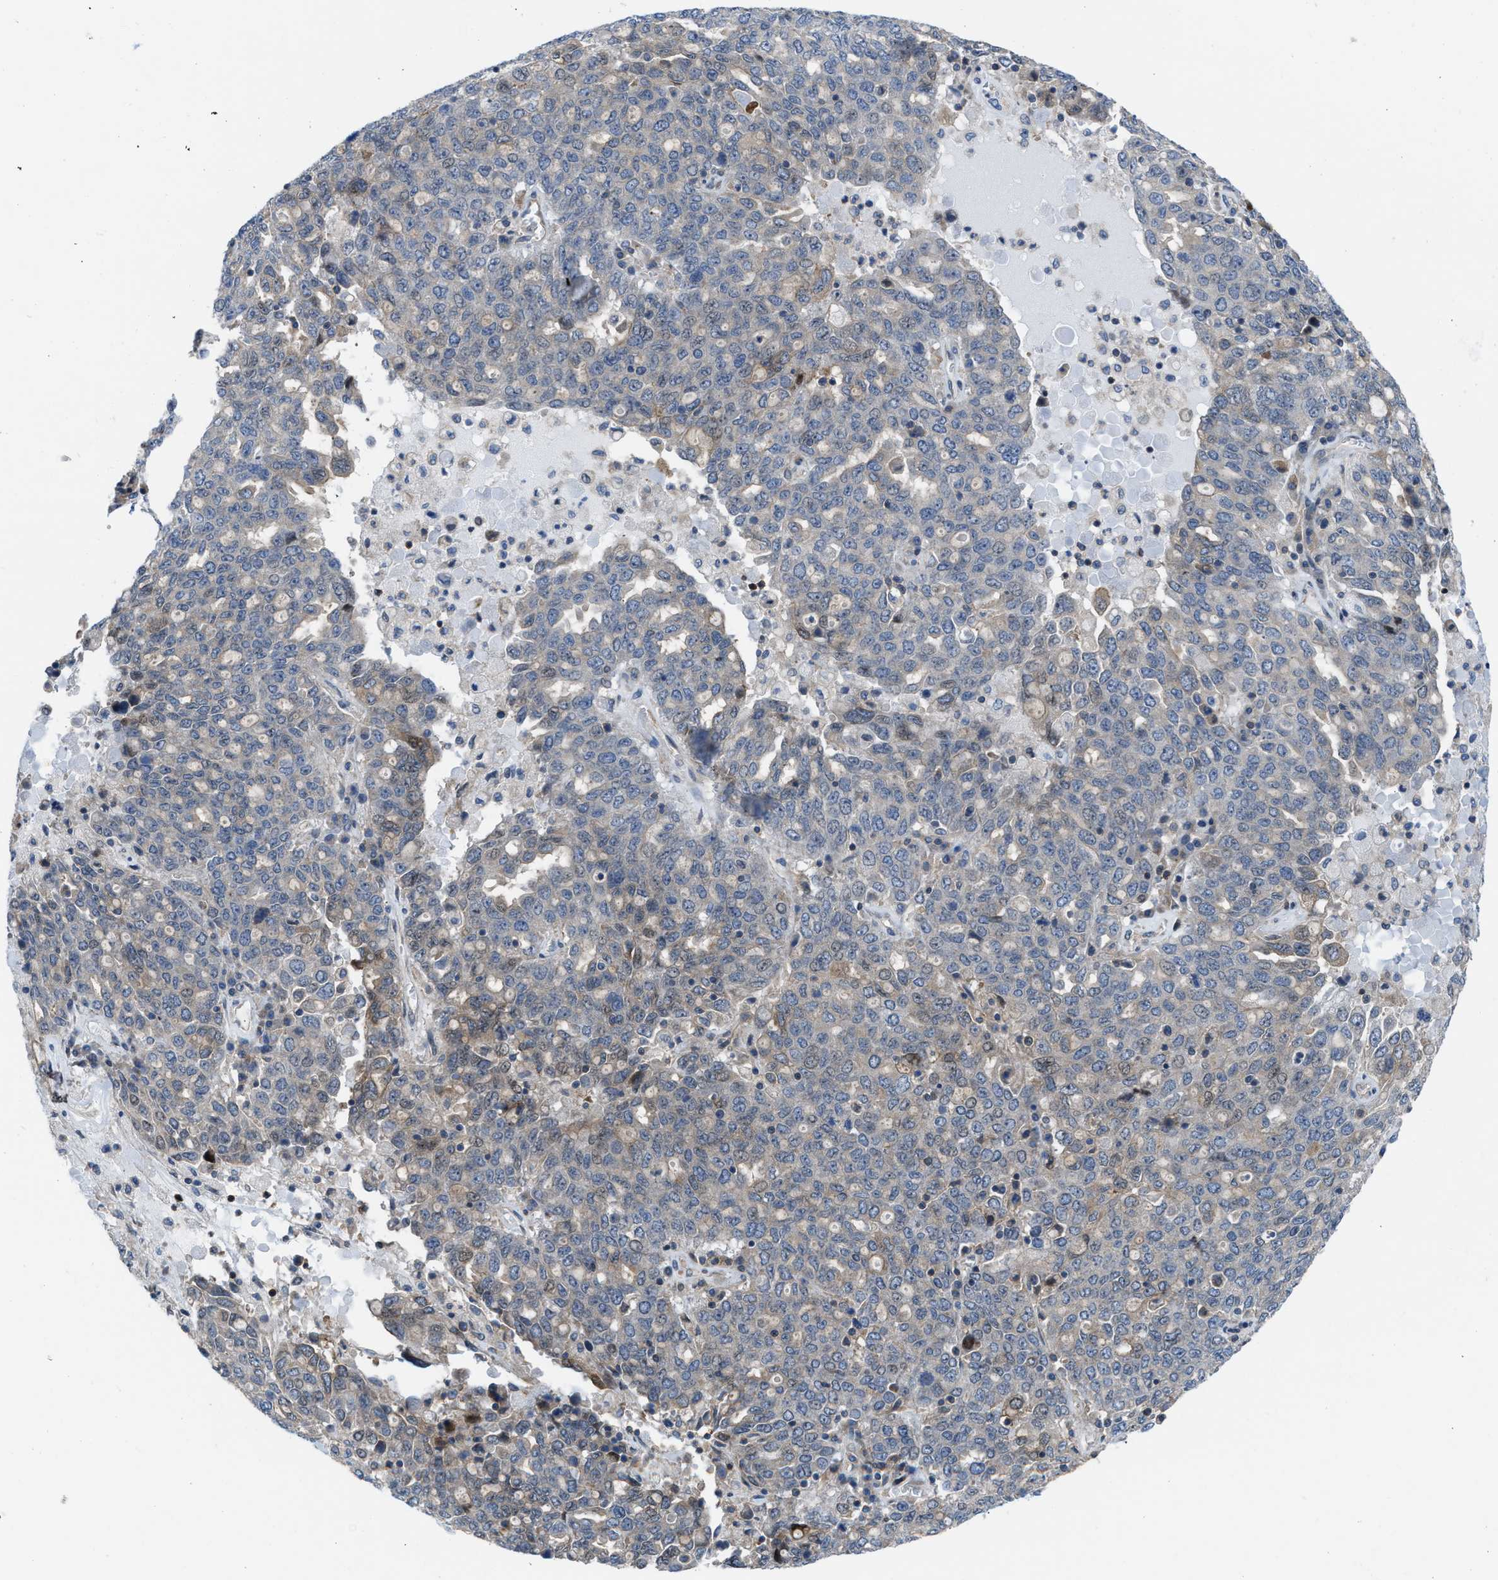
{"staining": {"intensity": "weak", "quantity": "<25%", "location": "nuclear"}, "tissue": "ovarian cancer", "cell_type": "Tumor cells", "image_type": "cancer", "snomed": [{"axis": "morphology", "description": "Carcinoma, endometroid"}, {"axis": "topography", "description": "Ovary"}], "caption": "An immunohistochemistry histopathology image of endometroid carcinoma (ovarian) is shown. There is no staining in tumor cells of endometroid carcinoma (ovarian).", "gene": "MYO18A", "patient": {"sex": "female", "age": 62}}